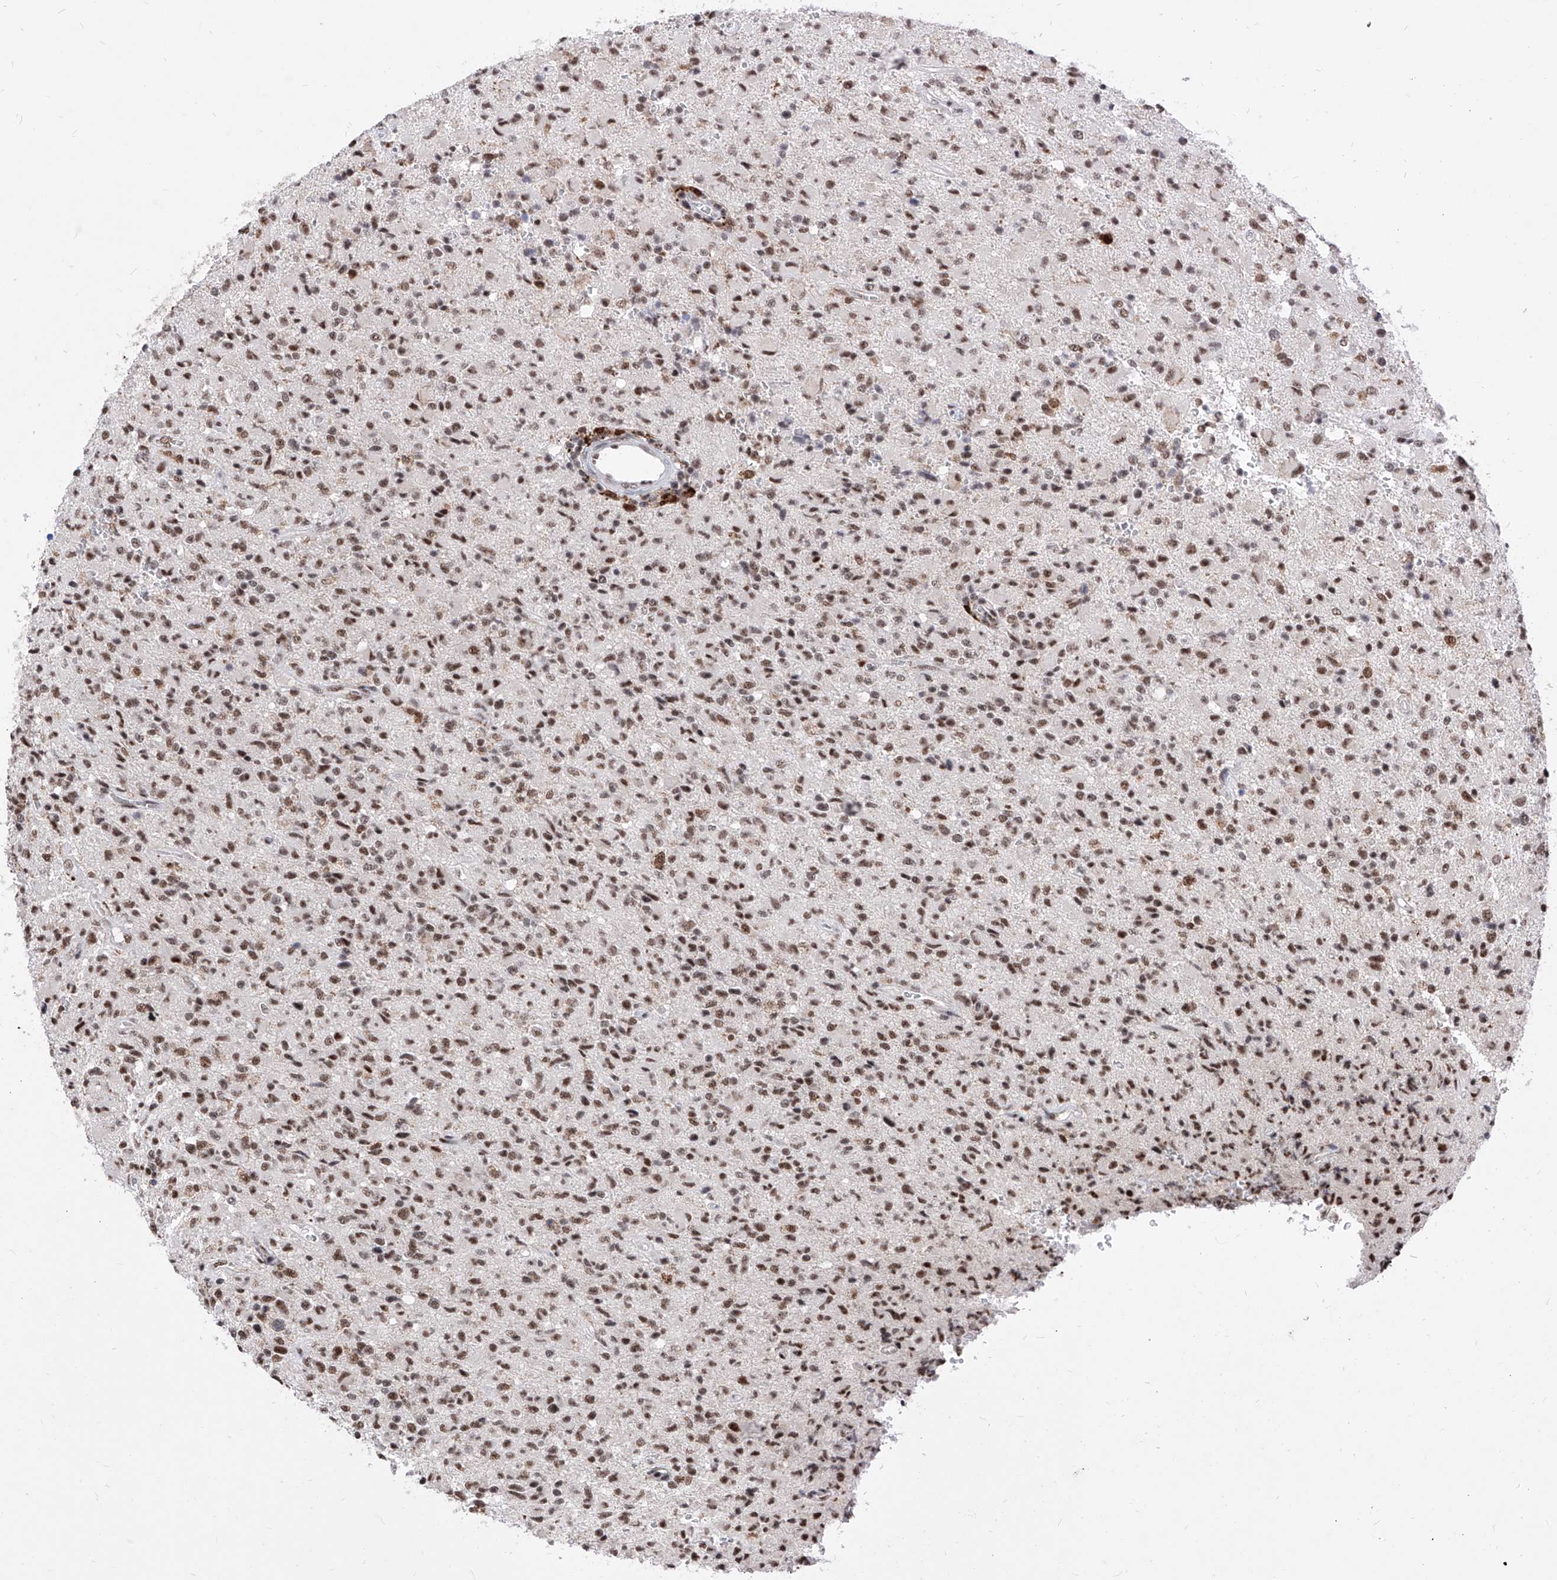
{"staining": {"intensity": "moderate", "quantity": ">75%", "location": "nuclear"}, "tissue": "glioma", "cell_type": "Tumor cells", "image_type": "cancer", "snomed": [{"axis": "morphology", "description": "Glioma, malignant, High grade"}, {"axis": "topography", "description": "Brain"}], "caption": "Malignant glioma (high-grade) stained with a brown dye exhibits moderate nuclear positive expression in approximately >75% of tumor cells.", "gene": "PHF5A", "patient": {"sex": "female", "age": 57}}